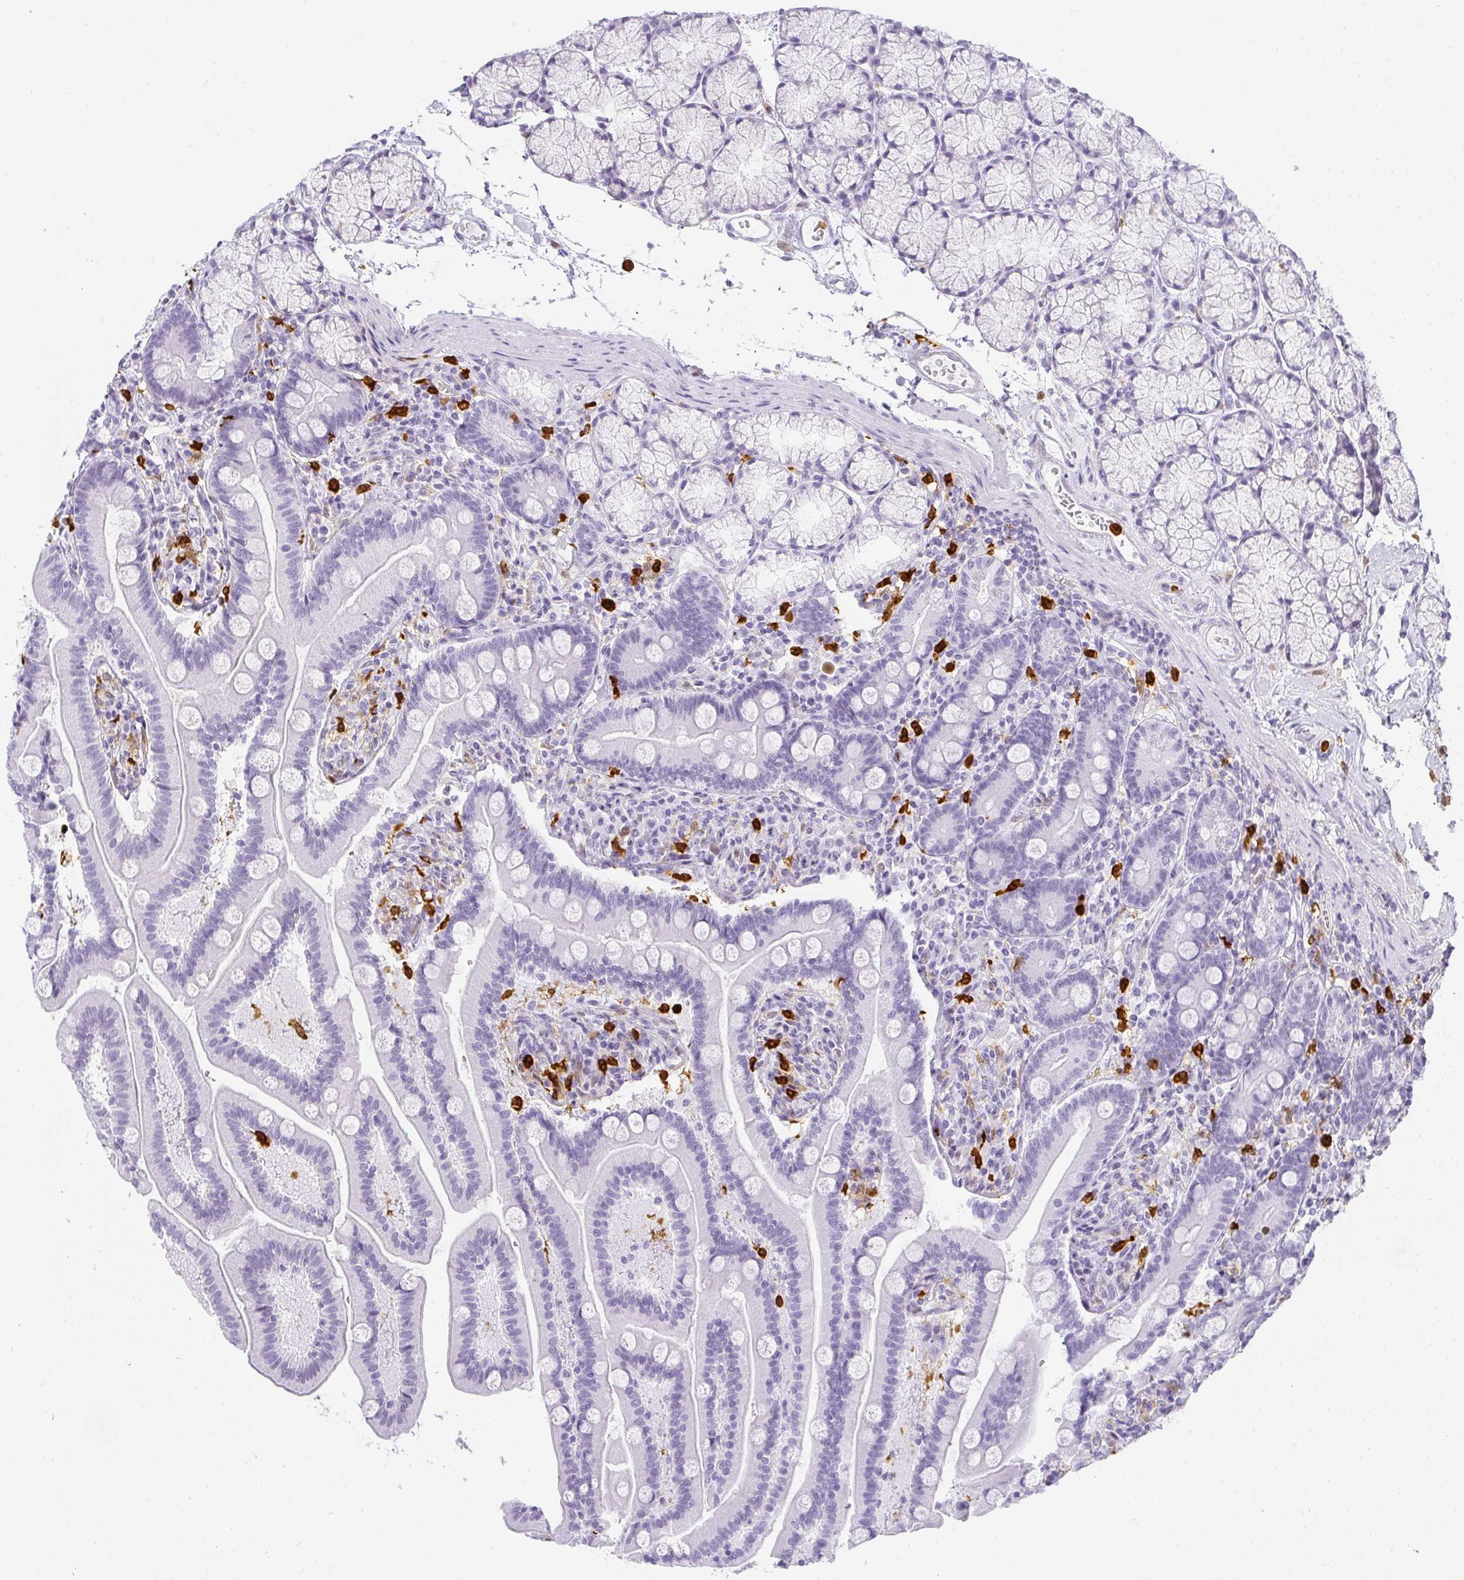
{"staining": {"intensity": "negative", "quantity": "none", "location": "none"}, "tissue": "duodenum", "cell_type": "Glandular cells", "image_type": "normal", "snomed": [{"axis": "morphology", "description": "Normal tissue, NOS"}, {"axis": "topography", "description": "Duodenum"}], "caption": "High power microscopy photomicrograph of an IHC image of unremarkable duodenum, revealing no significant positivity in glandular cells. (Stains: DAB immunohistochemistry with hematoxylin counter stain, Microscopy: brightfield microscopy at high magnification).", "gene": "HK3", "patient": {"sex": "female", "age": 67}}